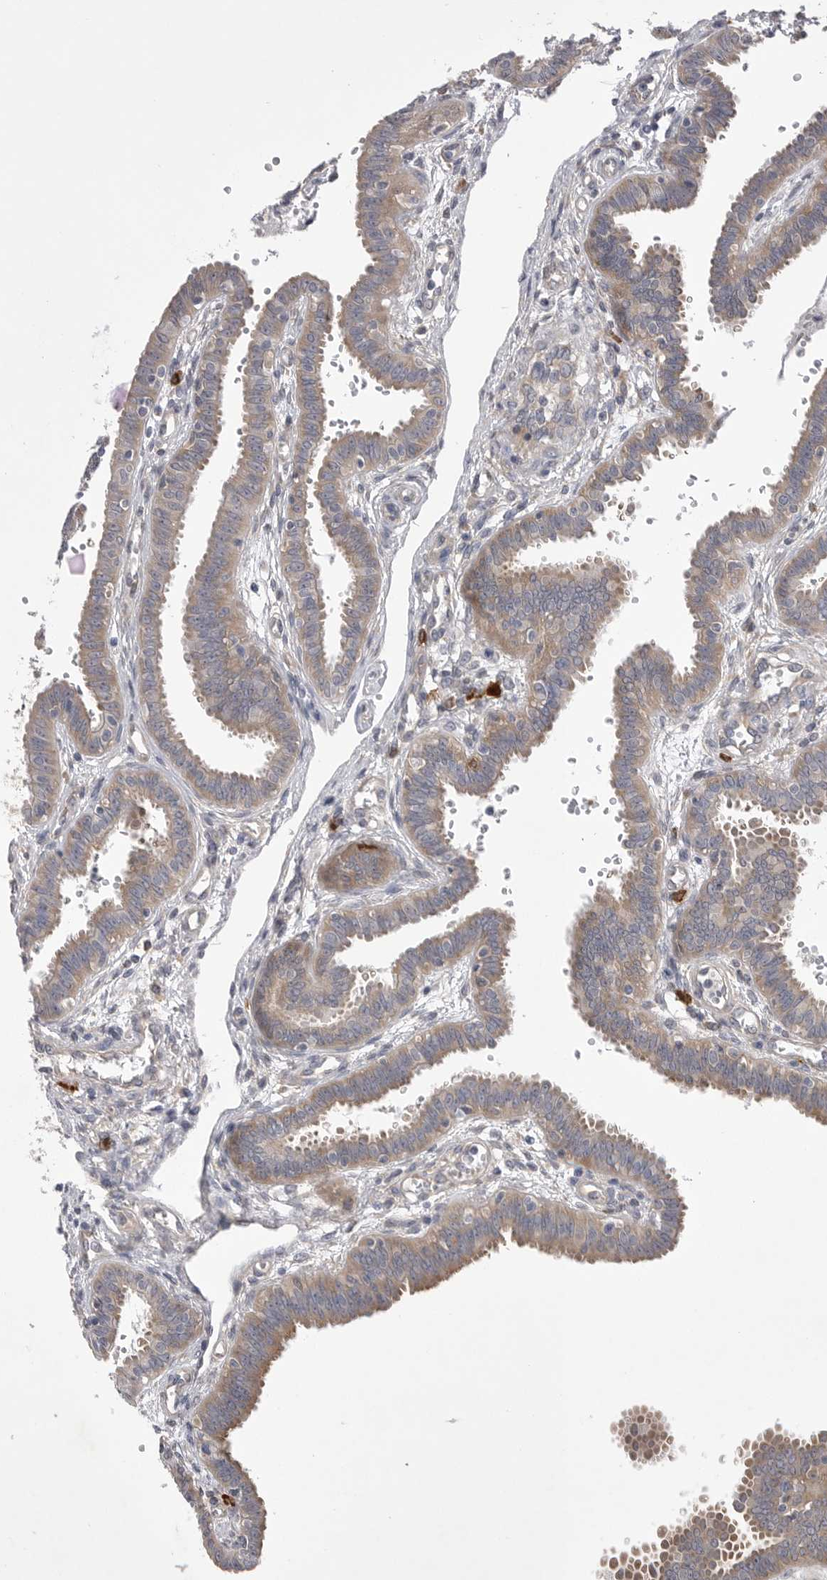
{"staining": {"intensity": "moderate", "quantity": ">75%", "location": "cytoplasmic/membranous"}, "tissue": "fallopian tube", "cell_type": "Glandular cells", "image_type": "normal", "snomed": [{"axis": "morphology", "description": "Normal tissue, NOS"}, {"axis": "topography", "description": "Fallopian tube"}], "caption": "DAB (3,3'-diaminobenzidine) immunohistochemical staining of benign fallopian tube displays moderate cytoplasmic/membranous protein expression in about >75% of glandular cells.", "gene": "VAC14", "patient": {"sex": "female", "age": 32}}